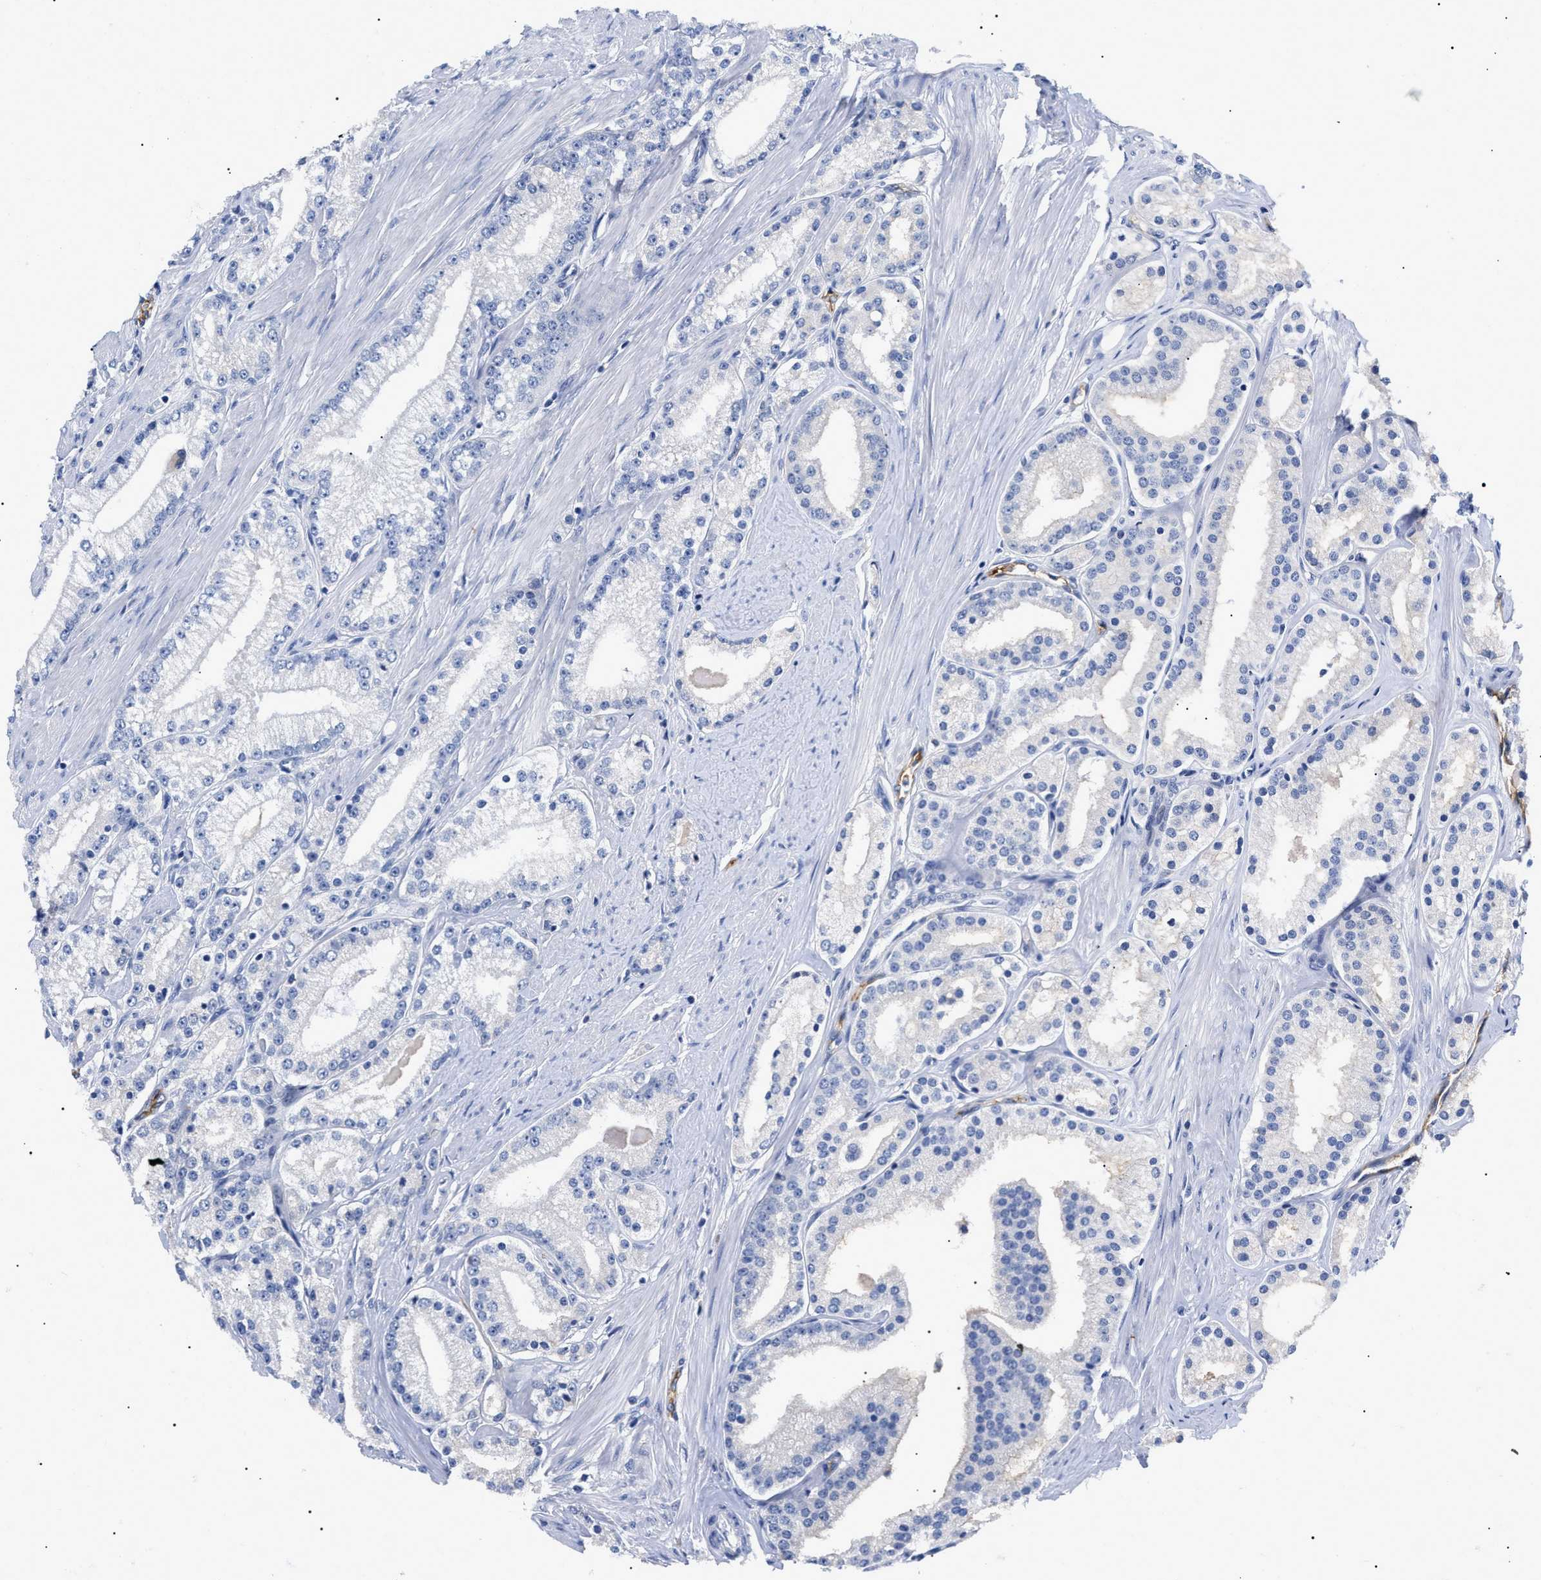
{"staining": {"intensity": "negative", "quantity": "none", "location": "none"}, "tissue": "prostate cancer", "cell_type": "Tumor cells", "image_type": "cancer", "snomed": [{"axis": "morphology", "description": "Adenocarcinoma, Low grade"}, {"axis": "topography", "description": "Prostate"}], "caption": "Immunohistochemistry image of neoplastic tissue: human prostate cancer (low-grade adenocarcinoma) stained with DAB displays no significant protein expression in tumor cells.", "gene": "ACKR1", "patient": {"sex": "male", "age": 63}}